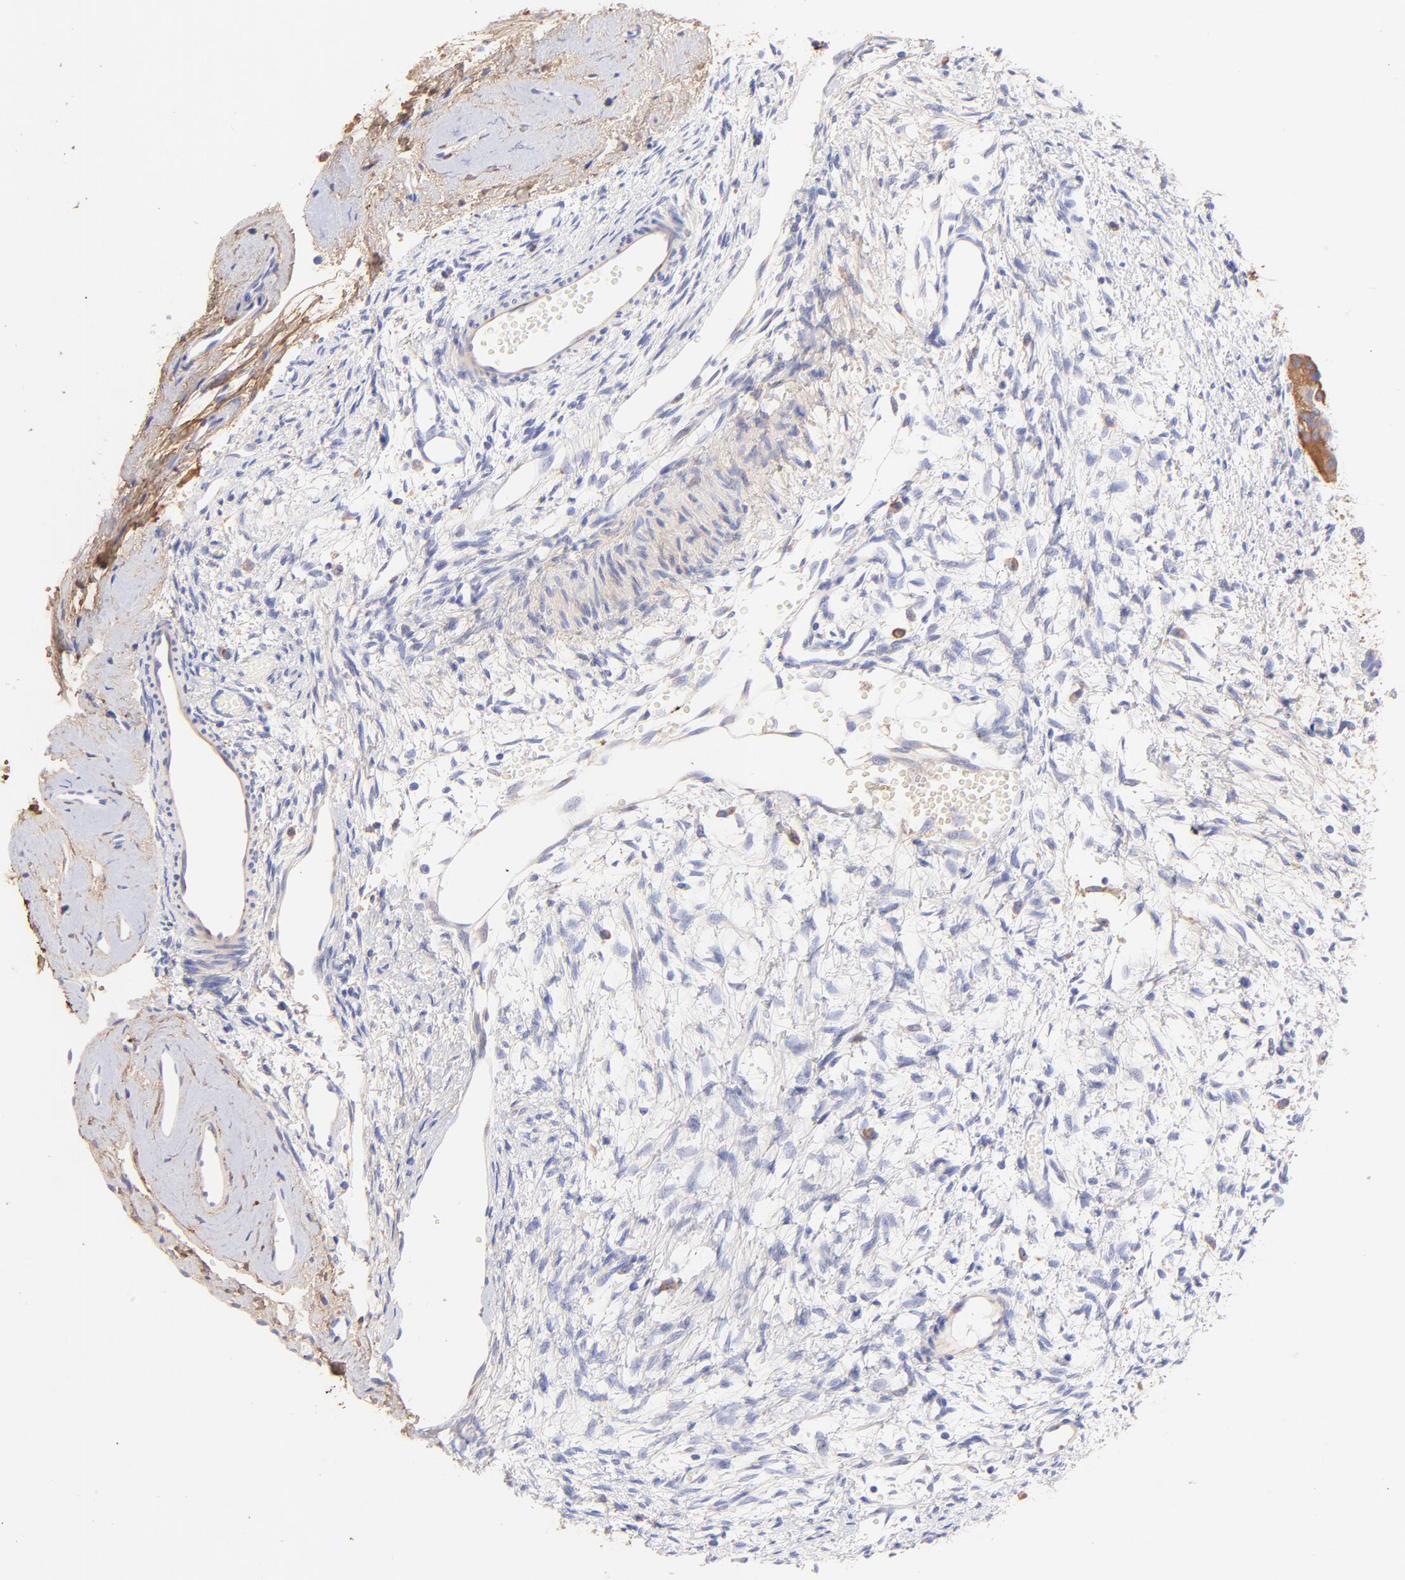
{"staining": {"intensity": "negative", "quantity": "none", "location": "none"}, "tissue": "ovary", "cell_type": "Ovarian stroma cells", "image_type": "normal", "snomed": [{"axis": "morphology", "description": "Normal tissue, NOS"}, {"axis": "topography", "description": "Ovary"}], "caption": "This image is of unremarkable ovary stained with immunohistochemistry to label a protein in brown with the nuclei are counter-stained blue. There is no staining in ovarian stroma cells.", "gene": "BGN", "patient": {"sex": "female", "age": 35}}